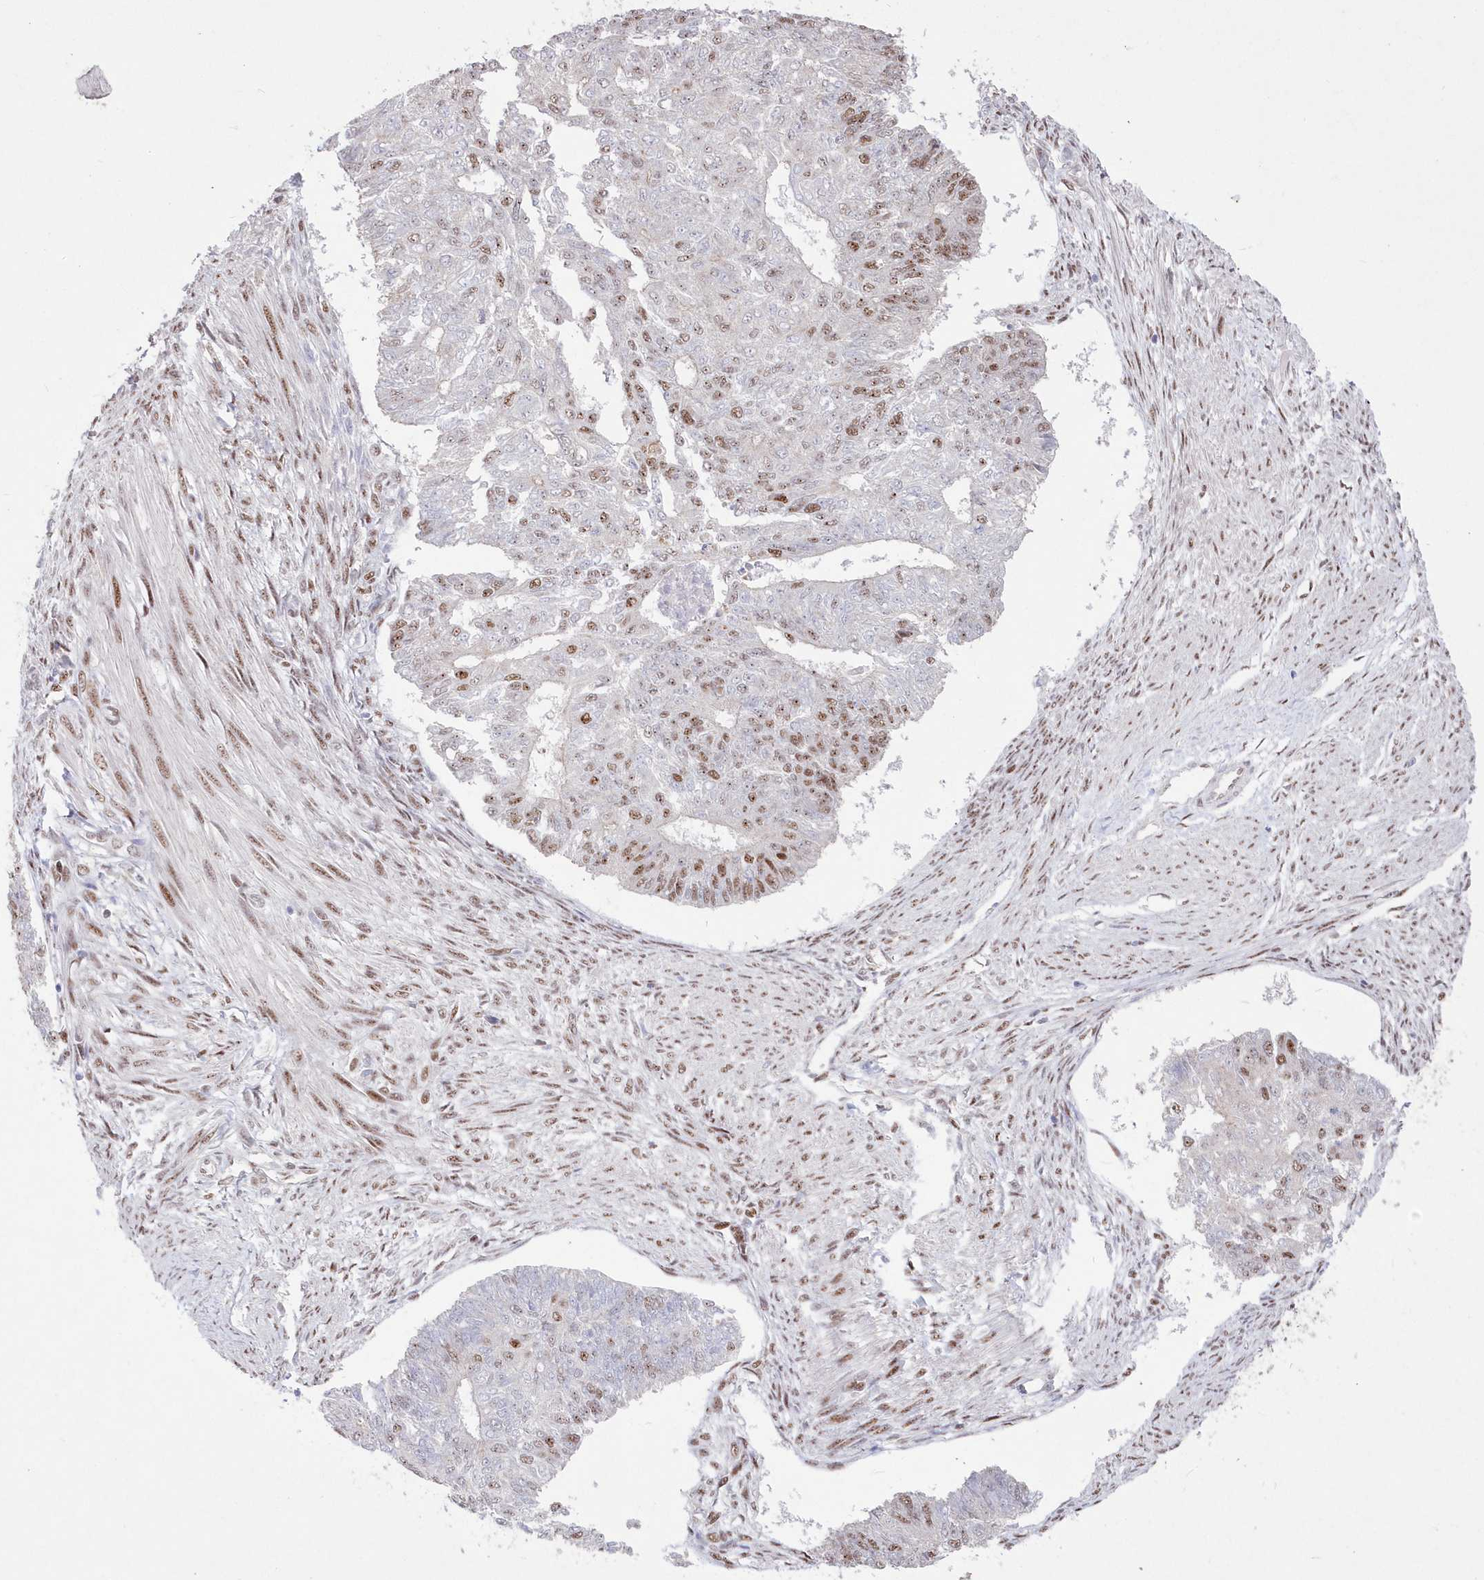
{"staining": {"intensity": "moderate", "quantity": "25%-75%", "location": "nuclear"}, "tissue": "endometrial cancer", "cell_type": "Tumor cells", "image_type": "cancer", "snomed": [{"axis": "morphology", "description": "Adenocarcinoma, NOS"}, {"axis": "topography", "description": "Endometrium"}], "caption": "High-magnification brightfield microscopy of endometrial adenocarcinoma stained with DAB (3,3'-diaminobenzidine) (brown) and counterstained with hematoxylin (blue). tumor cells exhibit moderate nuclear positivity is seen in about25%-75% of cells. Nuclei are stained in blue.", "gene": "WBP1L", "patient": {"sex": "female", "age": 32}}